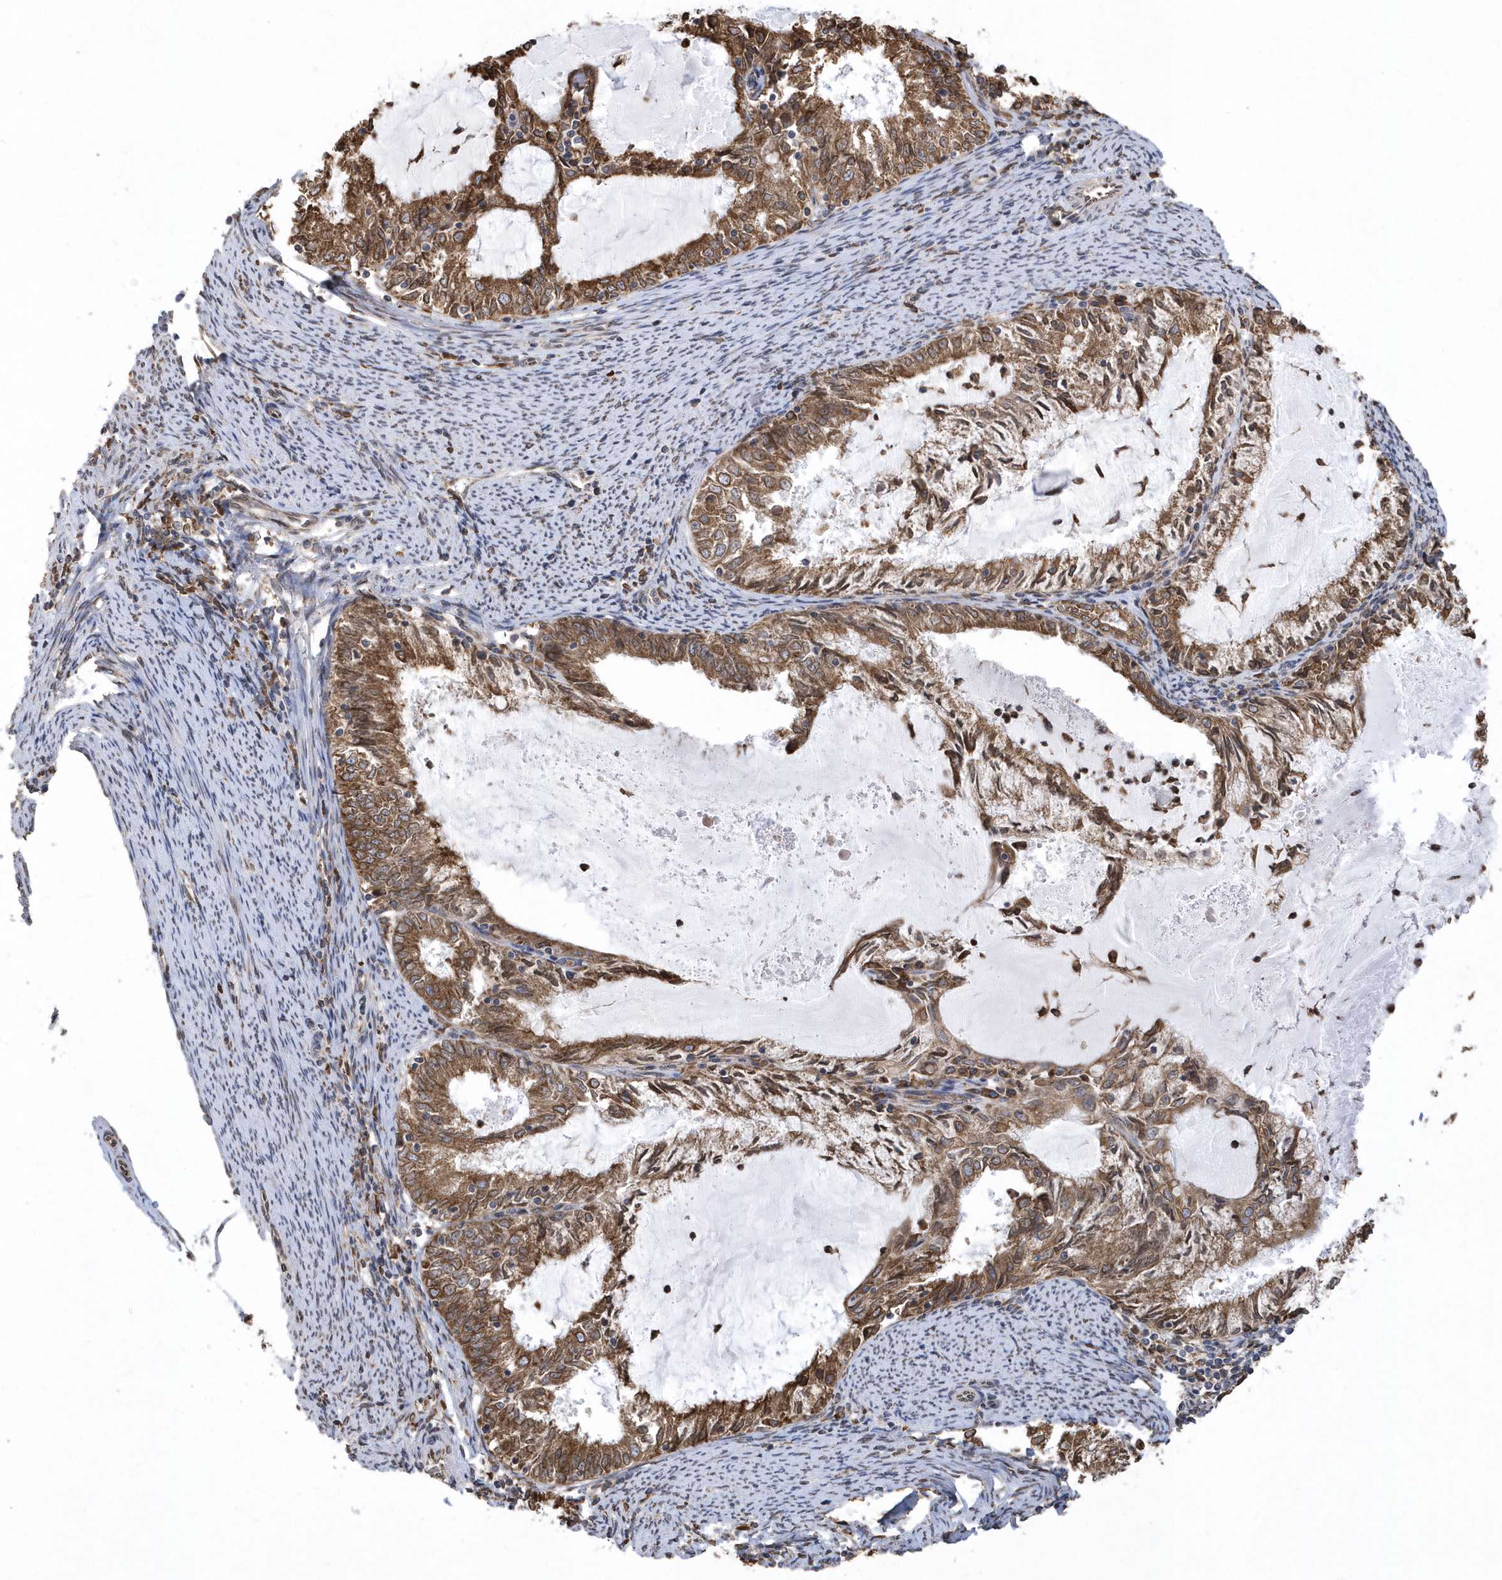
{"staining": {"intensity": "moderate", "quantity": ">75%", "location": "cytoplasmic/membranous"}, "tissue": "endometrial cancer", "cell_type": "Tumor cells", "image_type": "cancer", "snomed": [{"axis": "morphology", "description": "Adenocarcinoma, NOS"}, {"axis": "topography", "description": "Endometrium"}], "caption": "Immunohistochemistry of endometrial cancer (adenocarcinoma) shows medium levels of moderate cytoplasmic/membranous positivity in about >75% of tumor cells.", "gene": "VAMP7", "patient": {"sex": "female", "age": 57}}